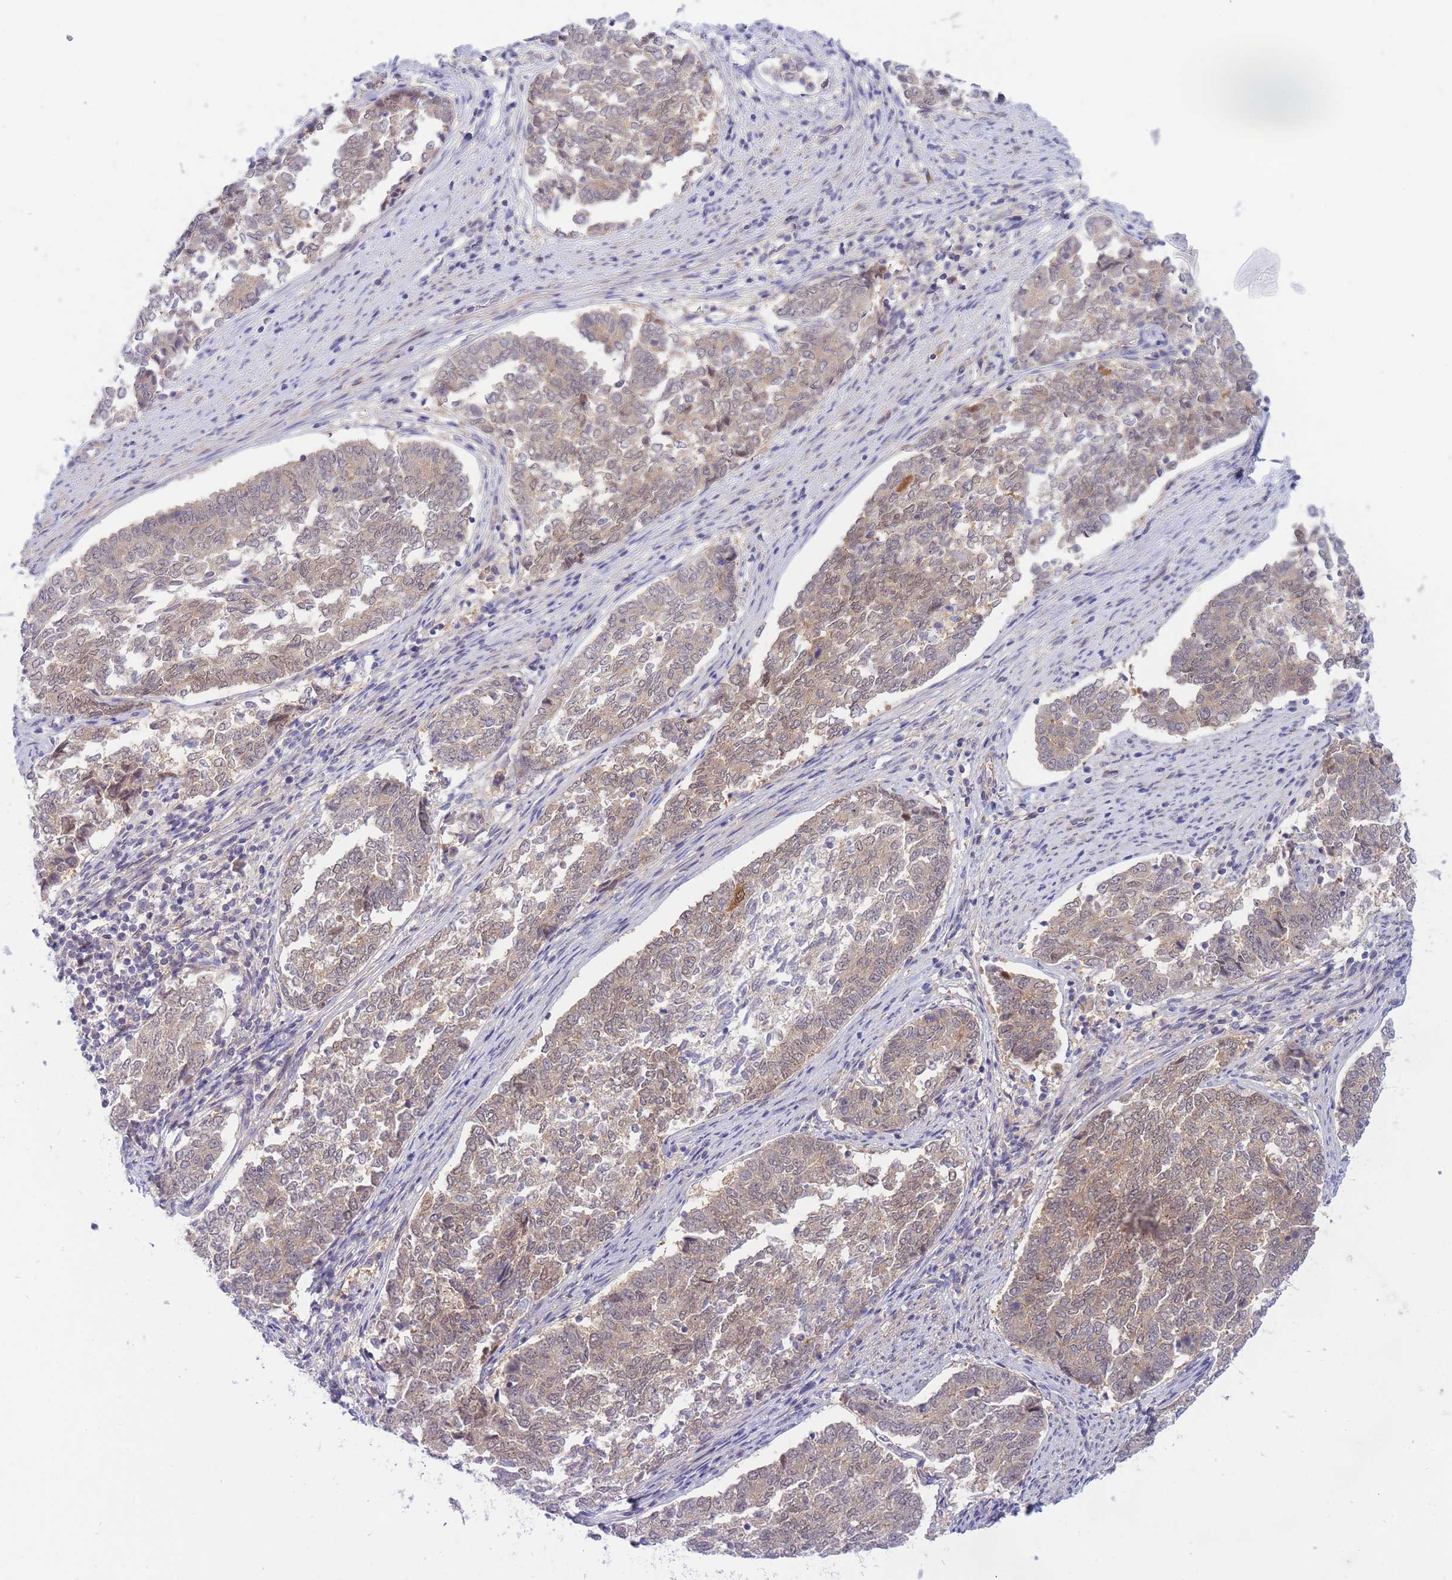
{"staining": {"intensity": "weak", "quantity": "25%-75%", "location": "cytoplasmic/membranous"}, "tissue": "endometrial cancer", "cell_type": "Tumor cells", "image_type": "cancer", "snomed": [{"axis": "morphology", "description": "Adenocarcinoma, NOS"}, {"axis": "topography", "description": "Endometrium"}], "caption": "DAB immunohistochemical staining of human endometrial cancer displays weak cytoplasmic/membranous protein positivity in about 25%-75% of tumor cells.", "gene": "APOL4", "patient": {"sex": "female", "age": 80}}